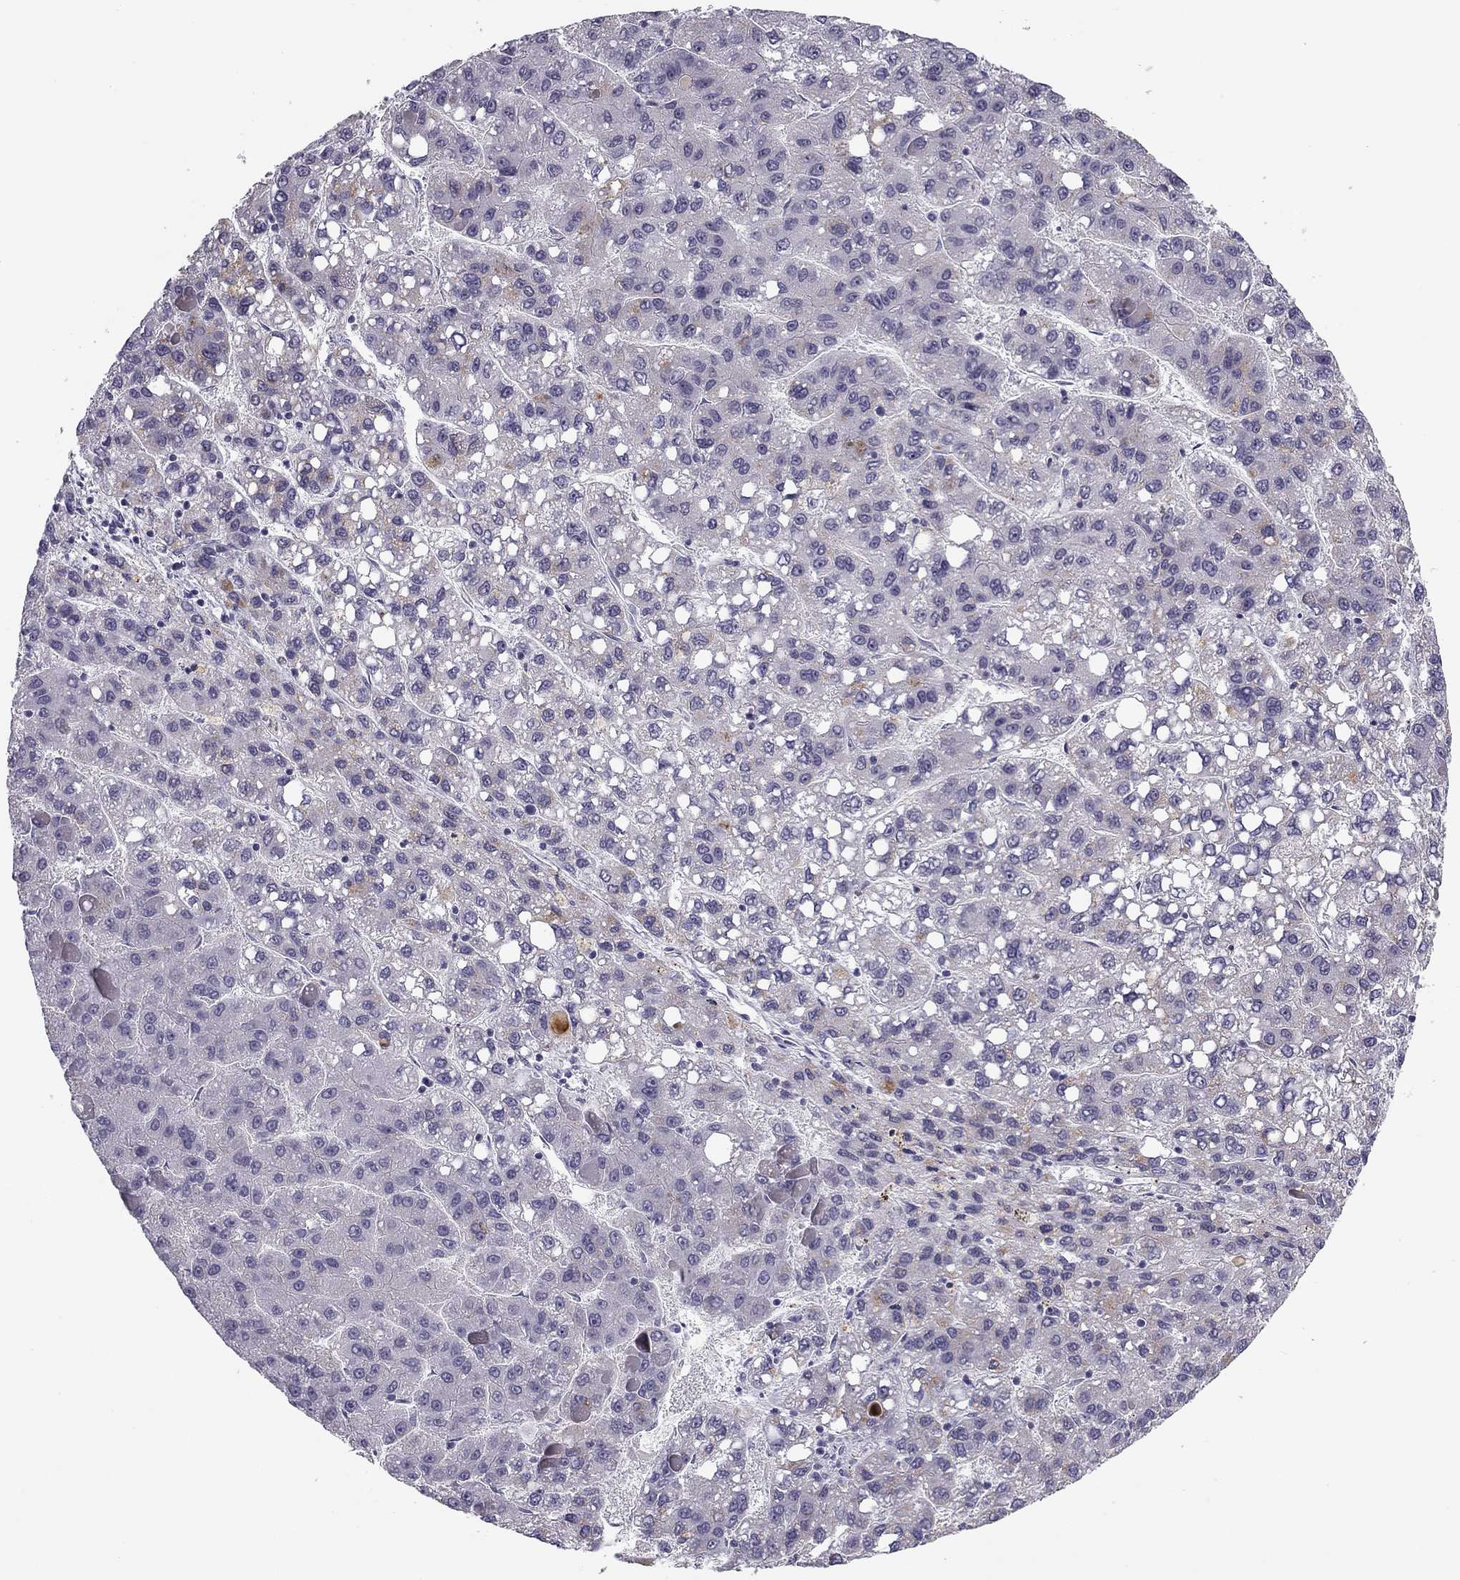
{"staining": {"intensity": "negative", "quantity": "none", "location": "none"}, "tissue": "liver cancer", "cell_type": "Tumor cells", "image_type": "cancer", "snomed": [{"axis": "morphology", "description": "Carcinoma, Hepatocellular, NOS"}, {"axis": "topography", "description": "Liver"}], "caption": "High power microscopy image of an immunohistochemistry (IHC) image of liver hepatocellular carcinoma, revealing no significant expression in tumor cells.", "gene": "MC5R", "patient": {"sex": "female", "age": 82}}